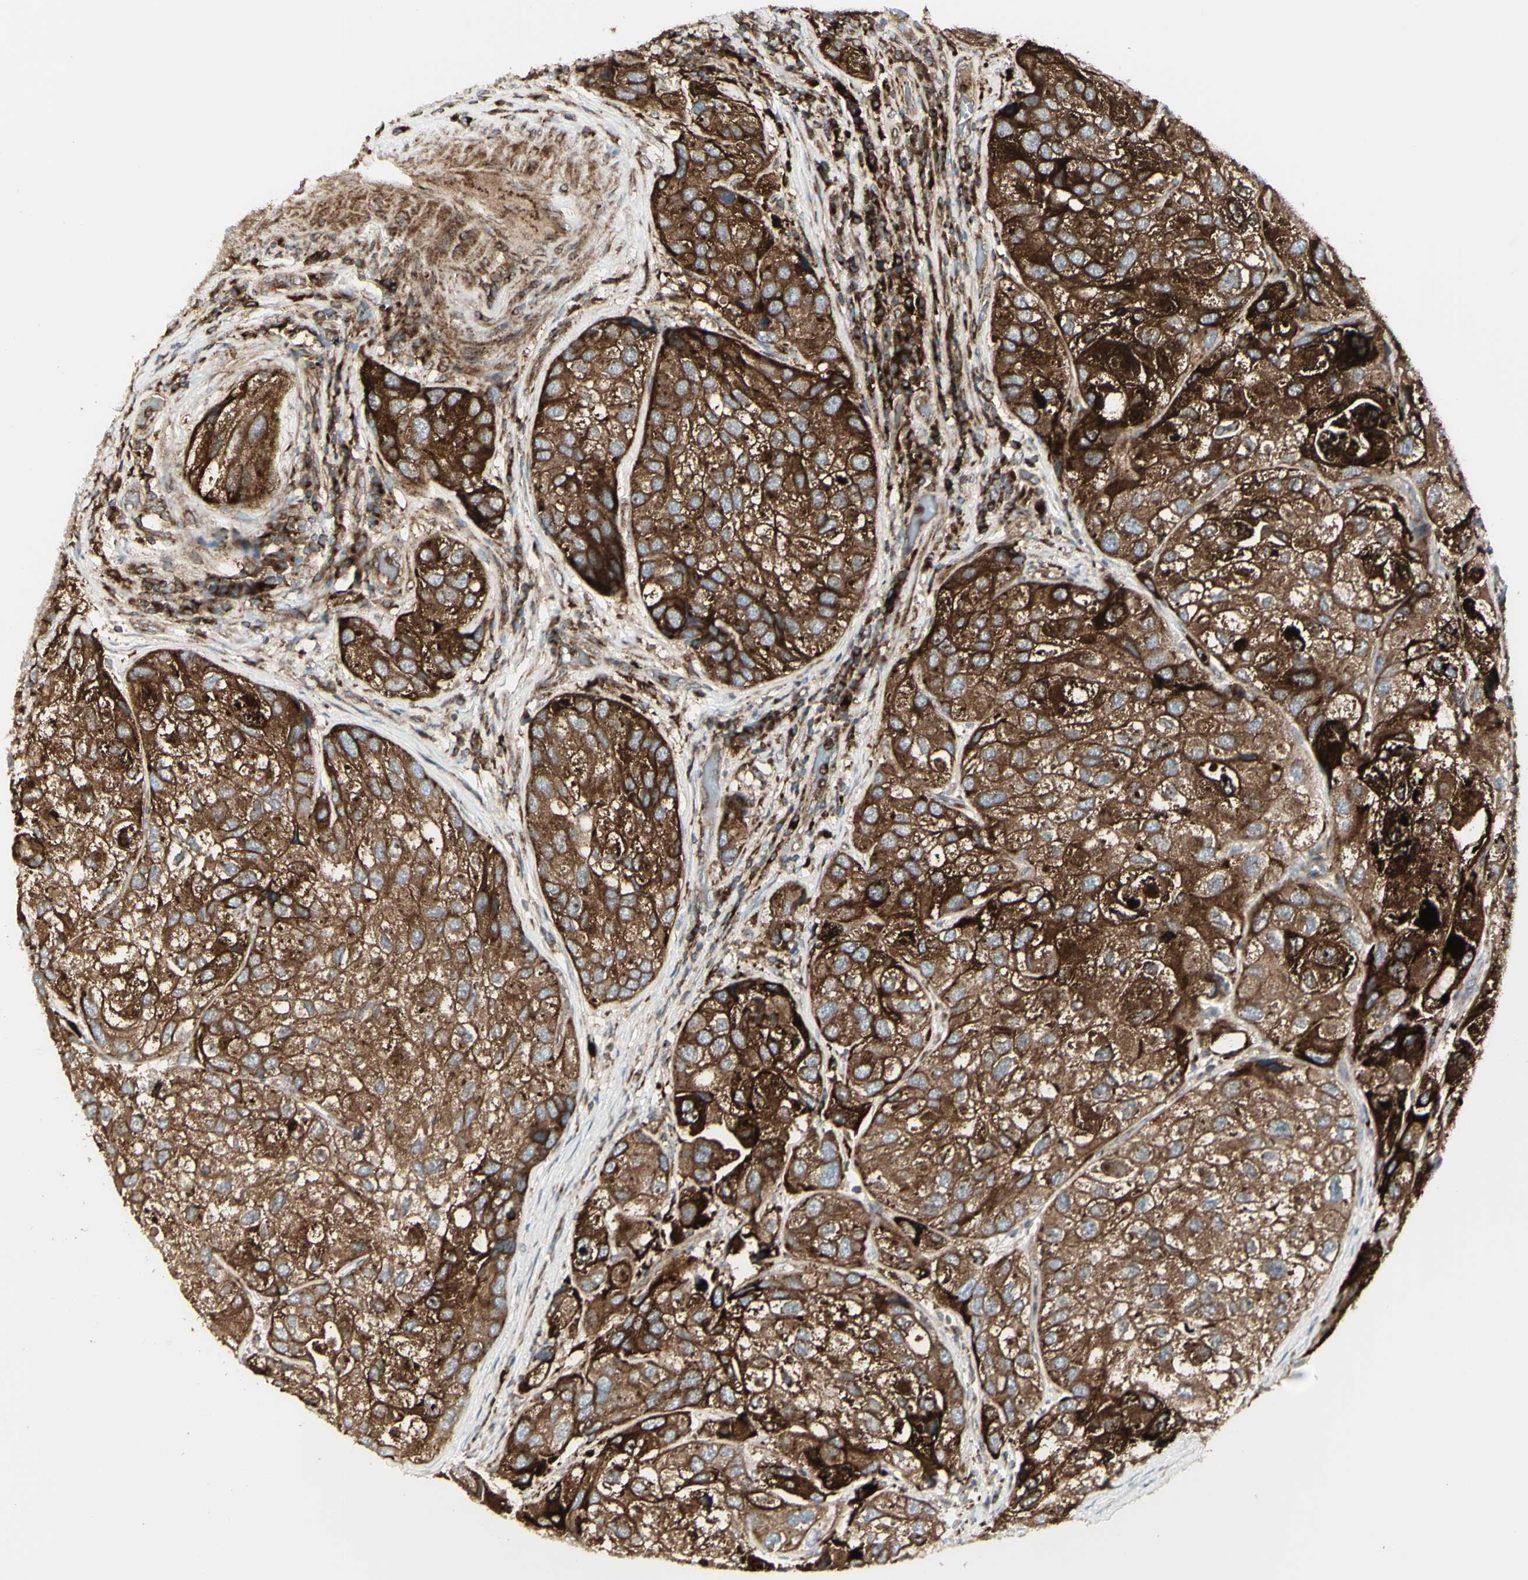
{"staining": {"intensity": "strong", "quantity": ">75%", "location": "cytoplasmic/membranous"}, "tissue": "urothelial cancer", "cell_type": "Tumor cells", "image_type": "cancer", "snomed": [{"axis": "morphology", "description": "Urothelial carcinoma, High grade"}, {"axis": "topography", "description": "Urinary bladder"}], "caption": "Human urothelial carcinoma (high-grade) stained with a protein marker reveals strong staining in tumor cells.", "gene": "NAPA", "patient": {"sex": "female", "age": 64}}